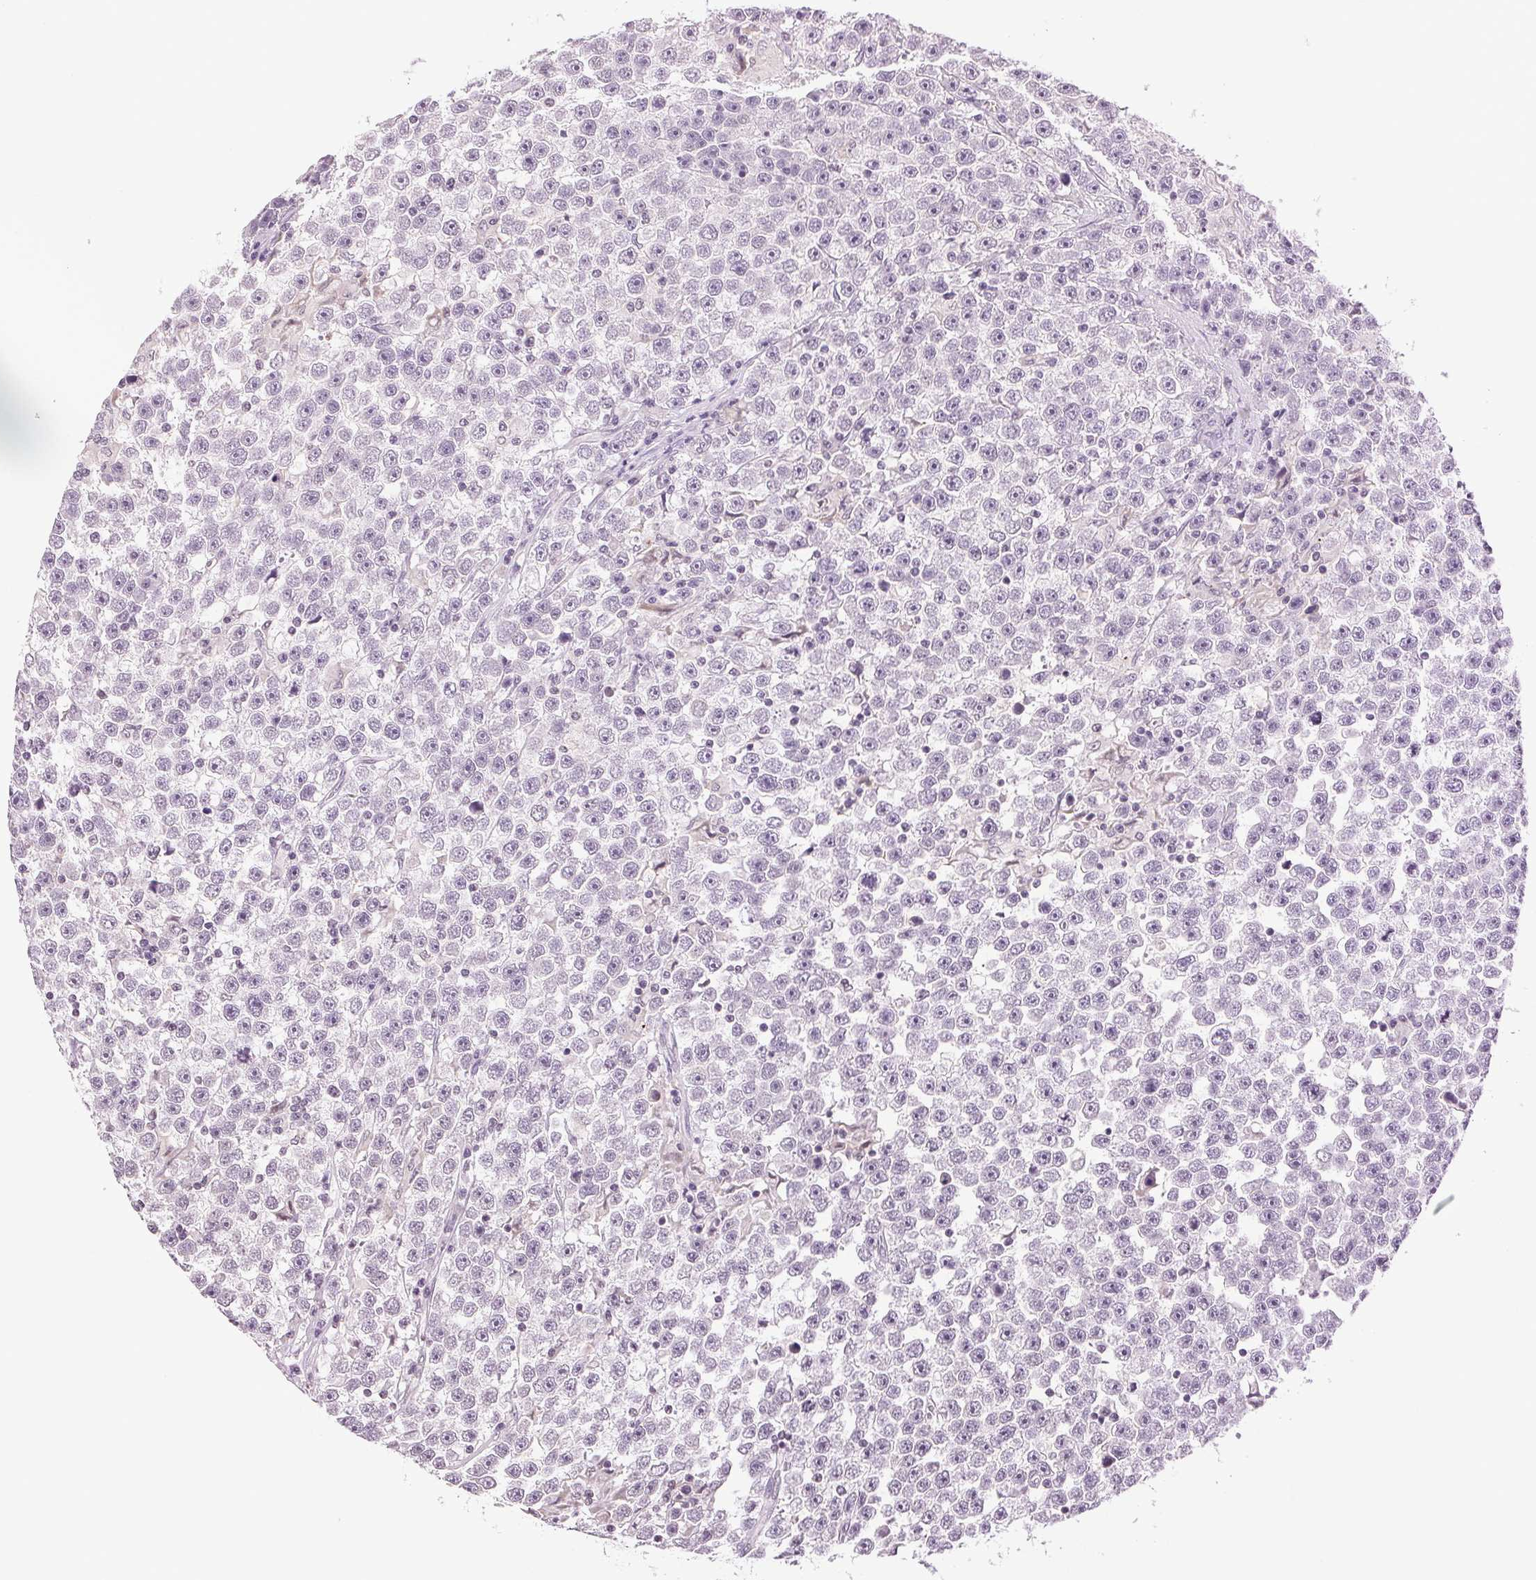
{"staining": {"intensity": "negative", "quantity": "none", "location": "none"}, "tissue": "testis cancer", "cell_type": "Tumor cells", "image_type": "cancer", "snomed": [{"axis": "morphology", "description": "Seminoma, NOS"}, {"axis": "topography", "description": "Testis"}], "caption": "Immunohistochemistry micrograph of neoplastic tissue: testis cancer (seminoma) stained with DAB (3,3'-diaminobenzidine) exhibits no significant protein staining in tumor cells.", "gene": "TNNT3", "patient": {"sex": "male", "age": 31}}